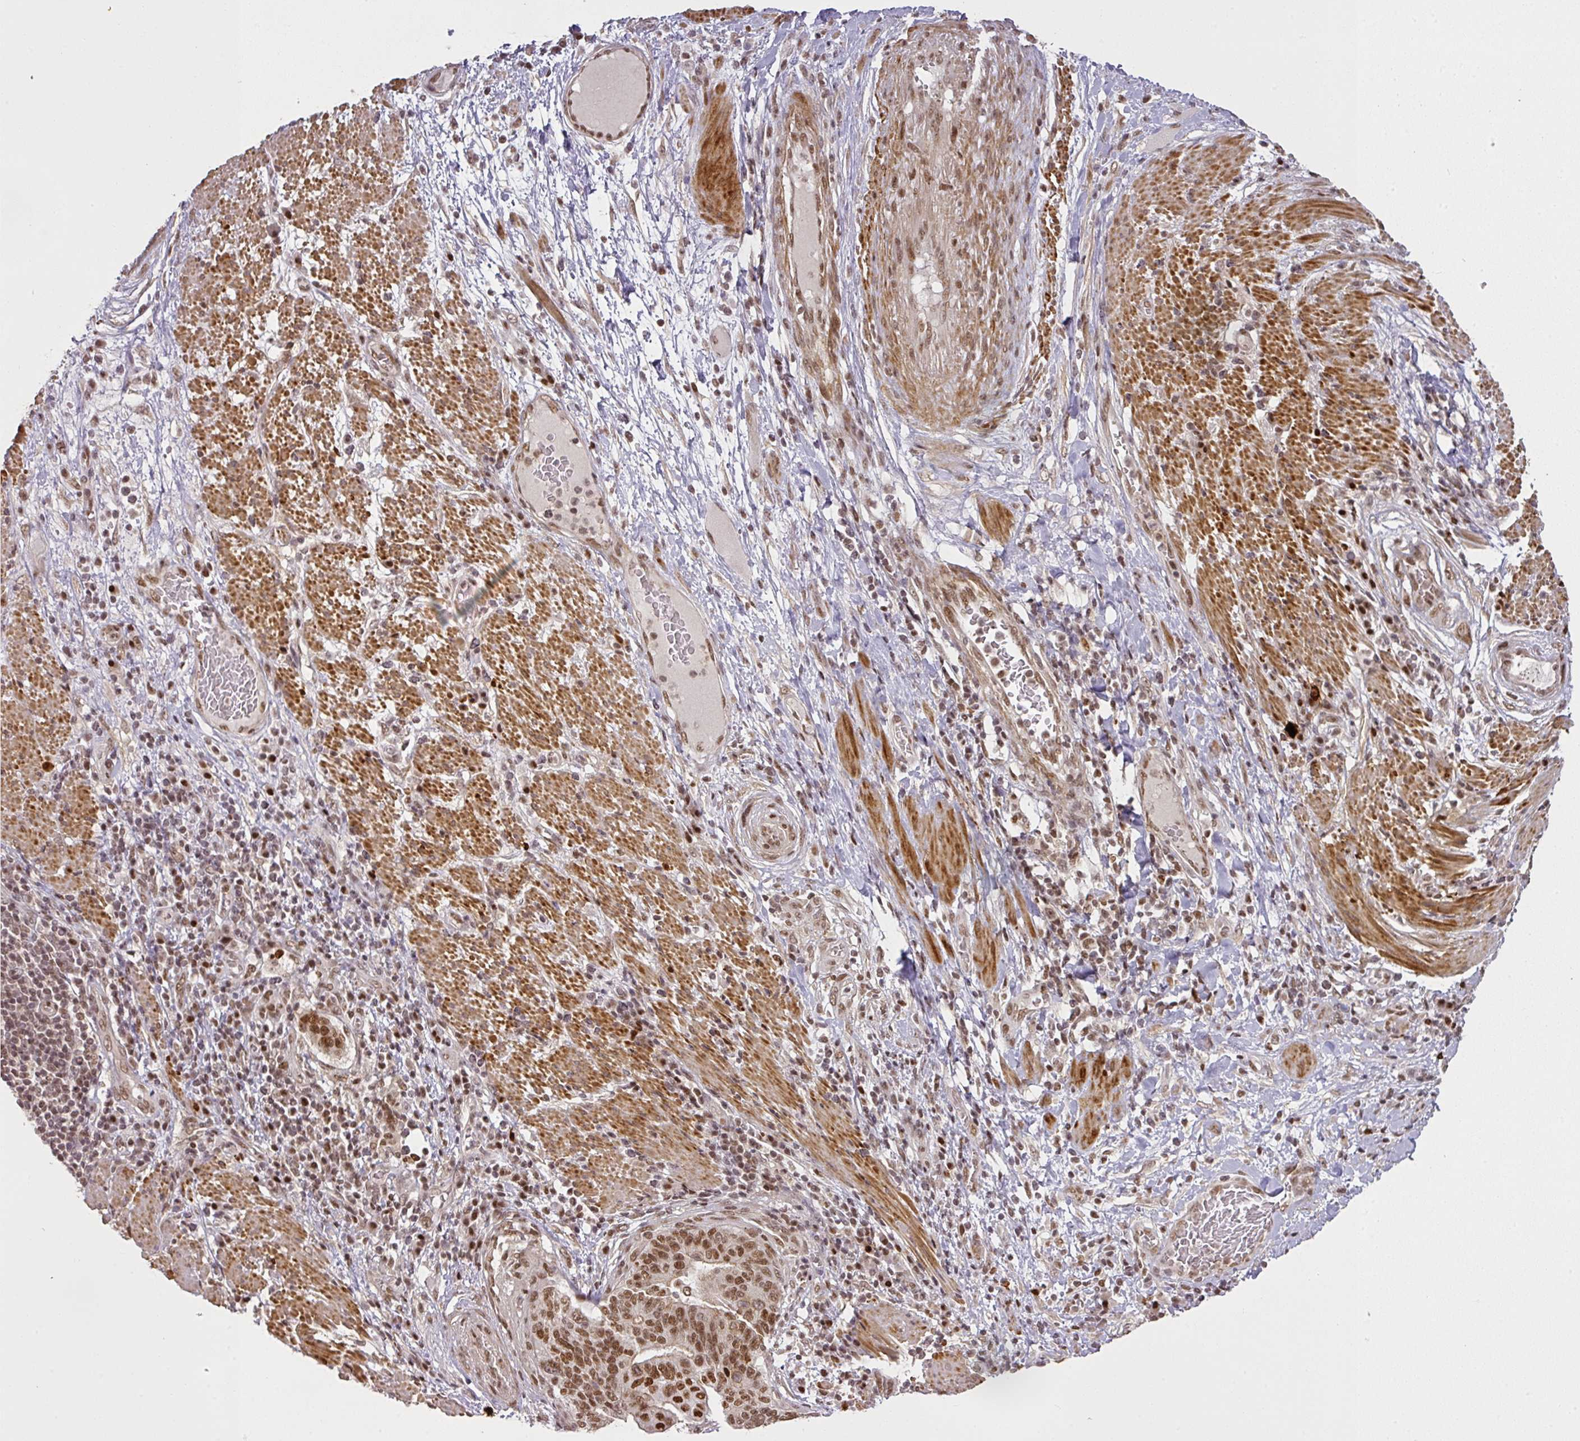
{"staining": {"intensity": "moderate", "quantity": ">75%", "location": "nuclear"}, "tissue": "stomach cancer", "cell_type": "Tumor cells", "image_type": "cancer", "snomed": [{"axis": "morphology", "description": "Normal tissue, NOS"}, {"axis": "morphology", "description": "Adenocarcinoma, NOS"}, {"axis": "topography", "description": "Stomach"}], "caption": "The immunohistochemical stain shows moderate nuclear expression in tumor cells of stomach adenocarcinoma tissue. The staining was performed using DAB, with brown indicating positive protein expression. Nuclei are stained blue with hematoxylin.", "gene": "GPRIN2", "patient": {"sex": "female", "age": 64}}